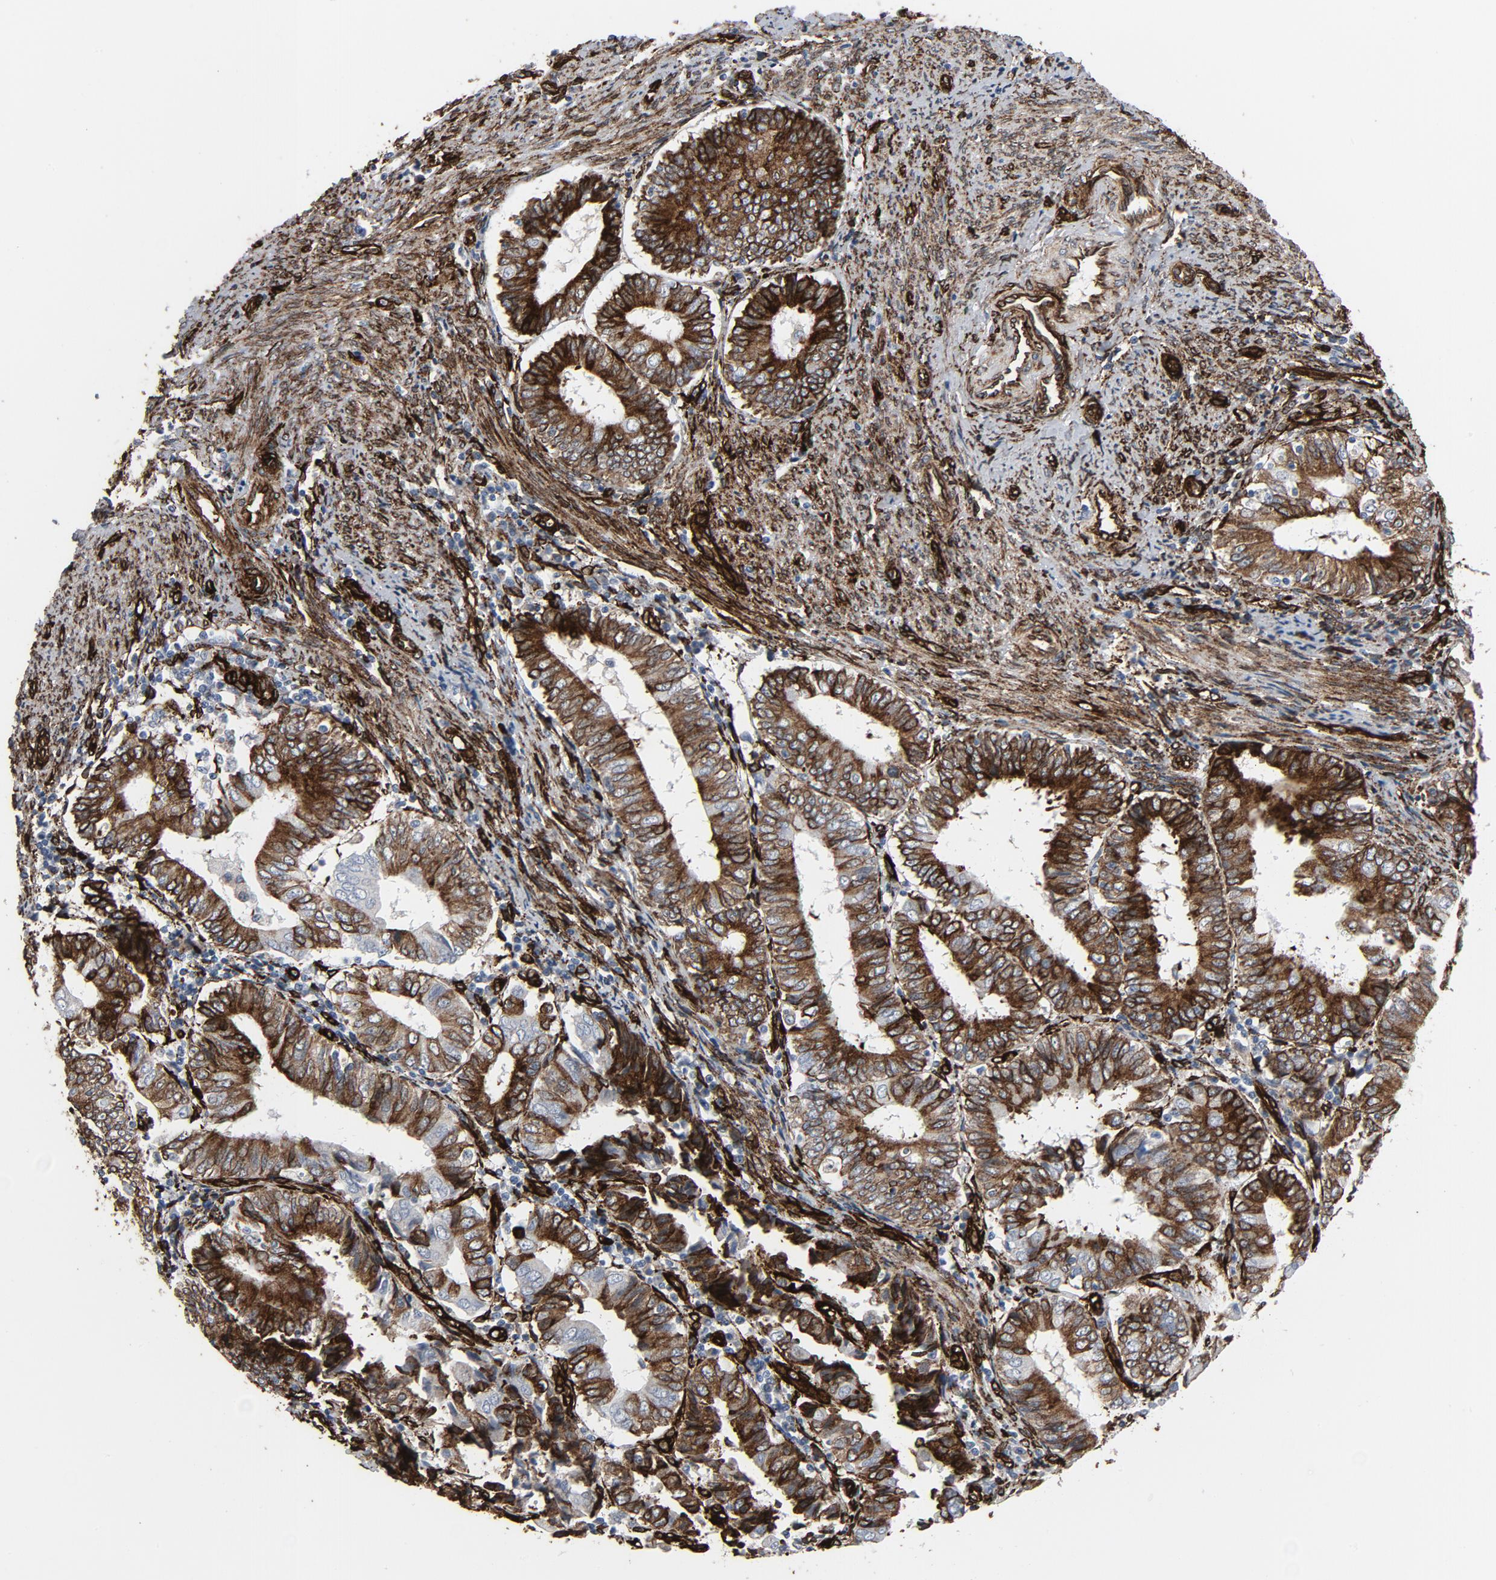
{"staining": {"intensity": "strong", "quantity": ">75%", "location": "cytoplasmic/membranous"}, "tissue": "endometrial cancer", "cell_type": "Tumor cells", "image_type": "cancer", "snomed": [{"axis": "morphology", "description": "Adenocarcinoma, NOS"}, {"axis": "topography", "description": "Endometrium"}], "caption": "IHC (DAB) staining of endometrial cancer demonstrates strong cytoplasmic/membranous protein positivity in about >75% of tumor cells.", "gene": "SERPINH1", "patient": {"sex": "female", "age": 86}}